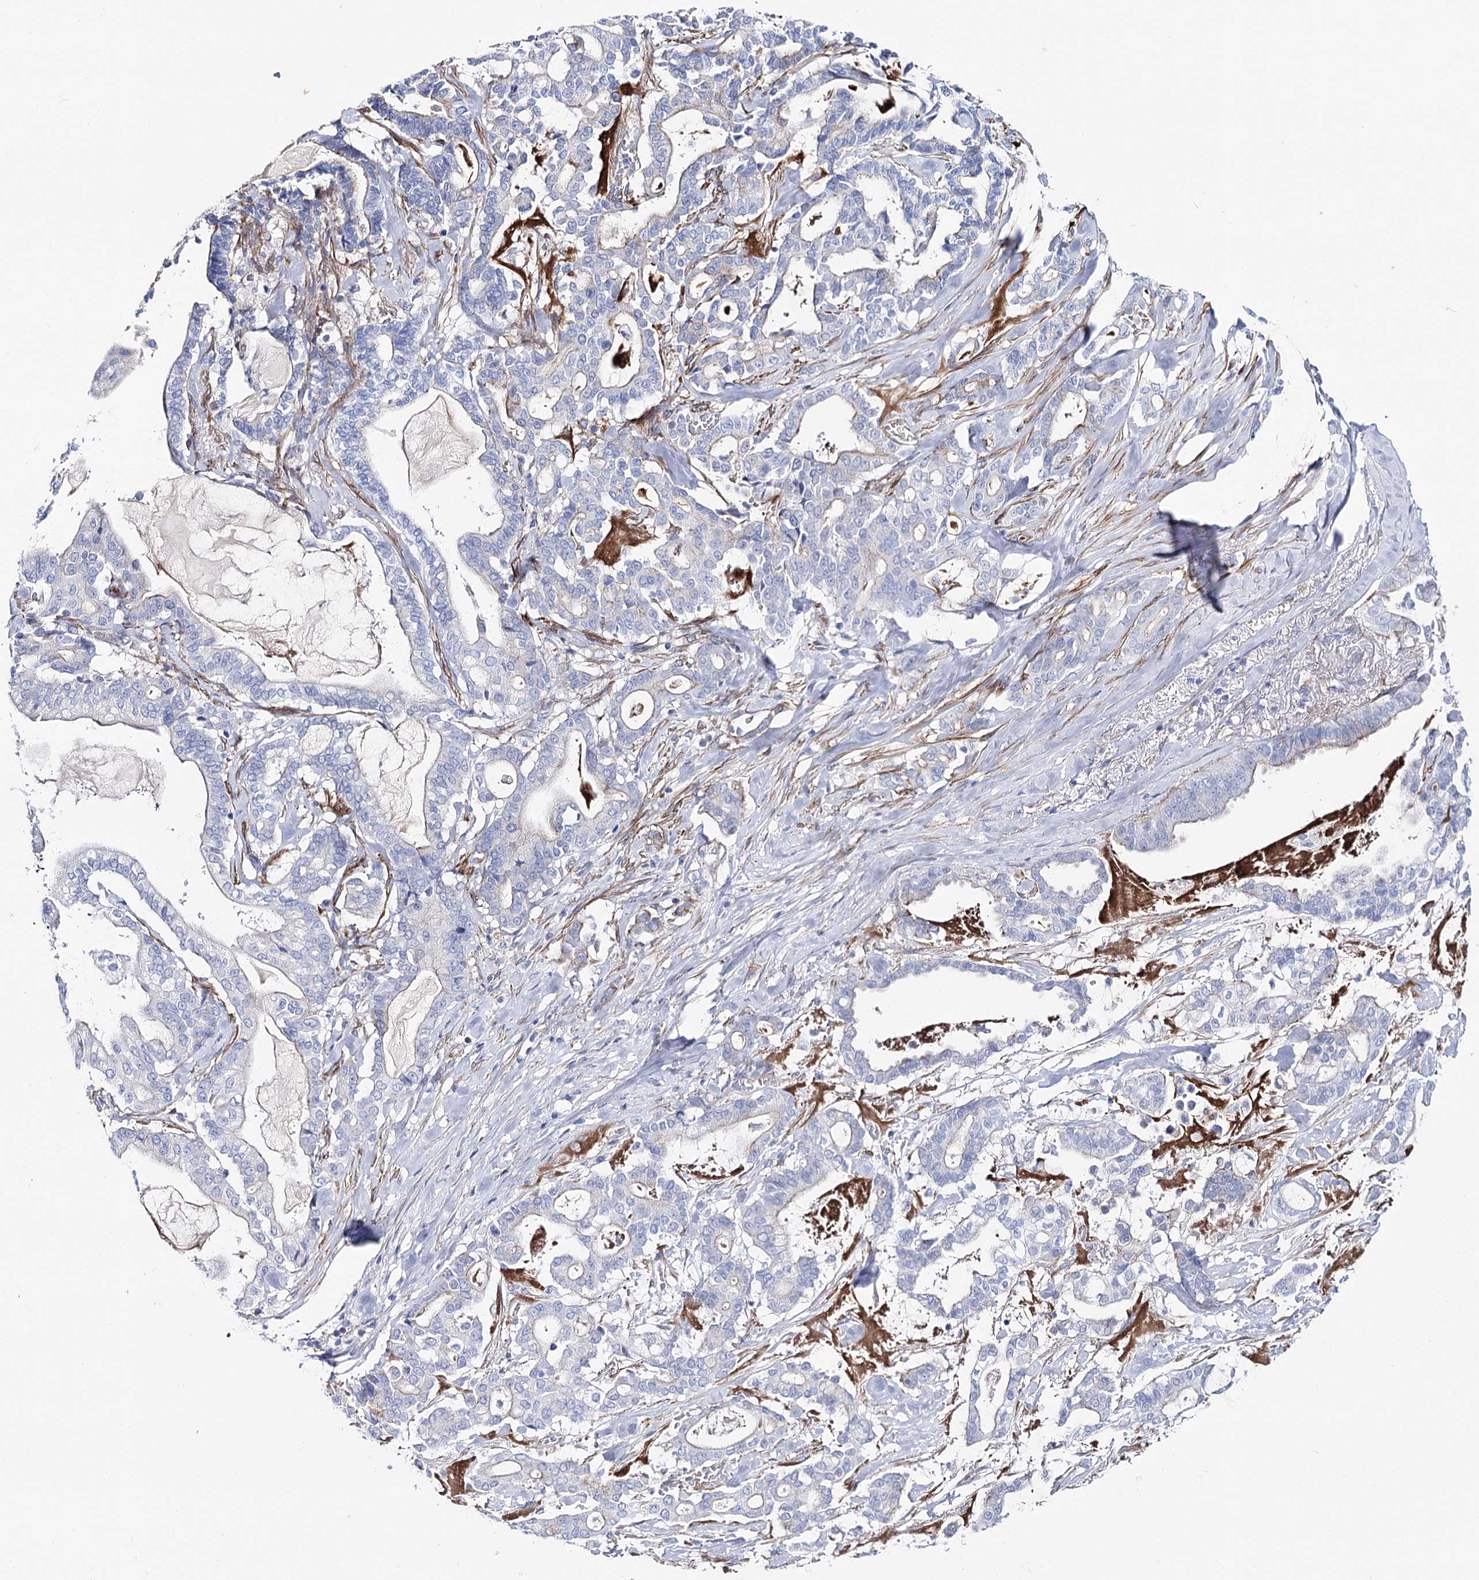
{"staining": {"intensity": "negative", "quantity": "none", "location": "none"}, "tissue": "pancreatic cancer", "cell_type": "Tumor cells", "image_type": "cancer", "snomed": [{"axis": "morphology", "description": "Adenocarcinoma, NOS"}, {"axis": "topography", "description": "Pancreas"}], "caption": "Immunohistochemistry image of neoplastic tissue: human adenocarcinoma (pancreatic) stained with DAB (3,3'-diaminobenzidine) displays no significant protein staining in tumor cells. (DAB IHC with hematoxylin counter stain).", "gene": "ANKRD23", "patient": {"sex": "male", "age": 63}}